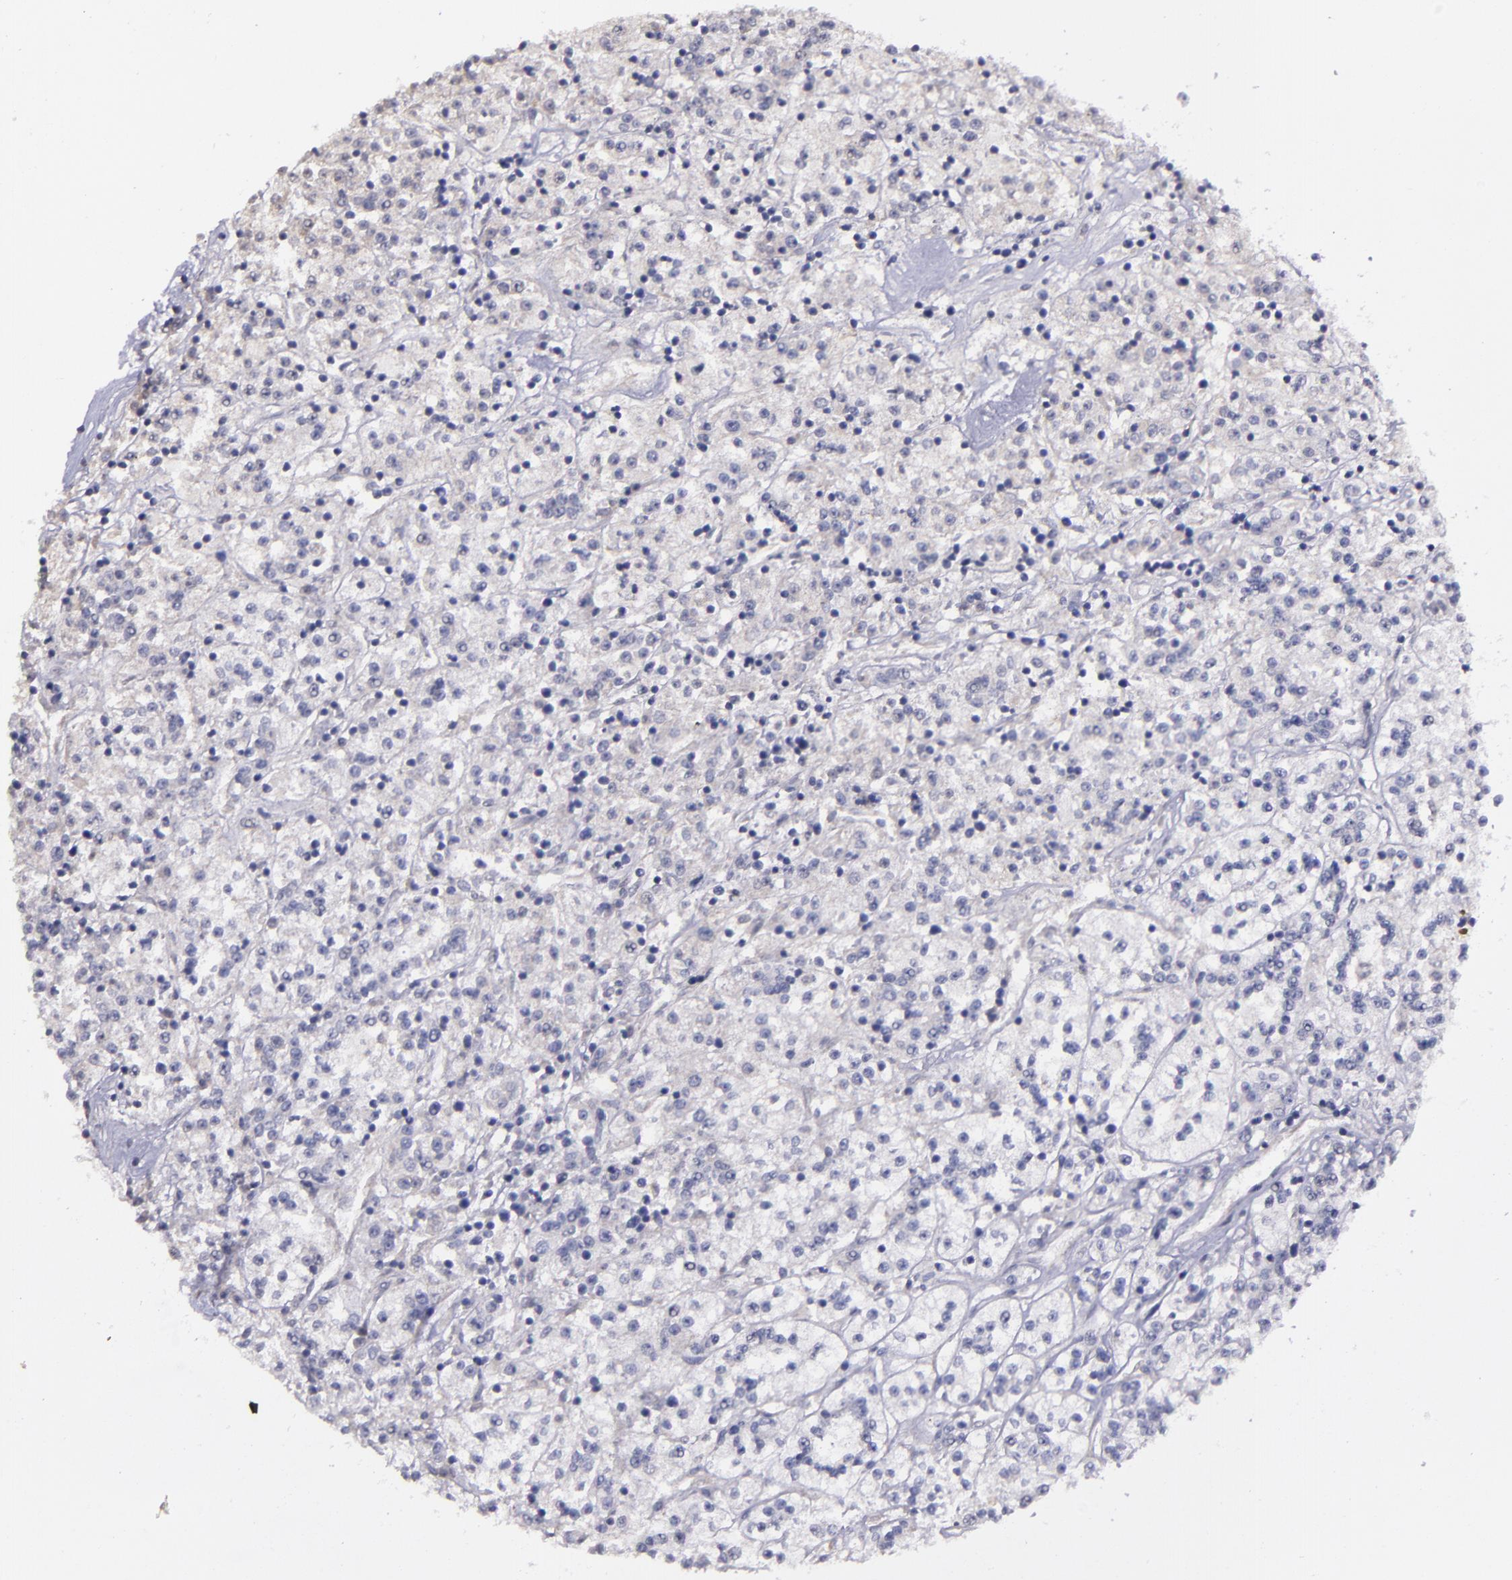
{"staining": {"intensity": "negative", "quantity": "none", "location": "none"}, "tissue": "renal cancer", "cell_type": "Tumor cells", "image_type": "cancer", "snomed": [{"axis": "morphology", "description": "Adenocarcinoma, NOS"}, {"axis": "topography", "description": "Kidney"}], "caption": "A micrograph of human renal cancer is negative for staining in tumor cells.", "gene": "MASP1", "patient": {"sex": "female", "age": 76}}